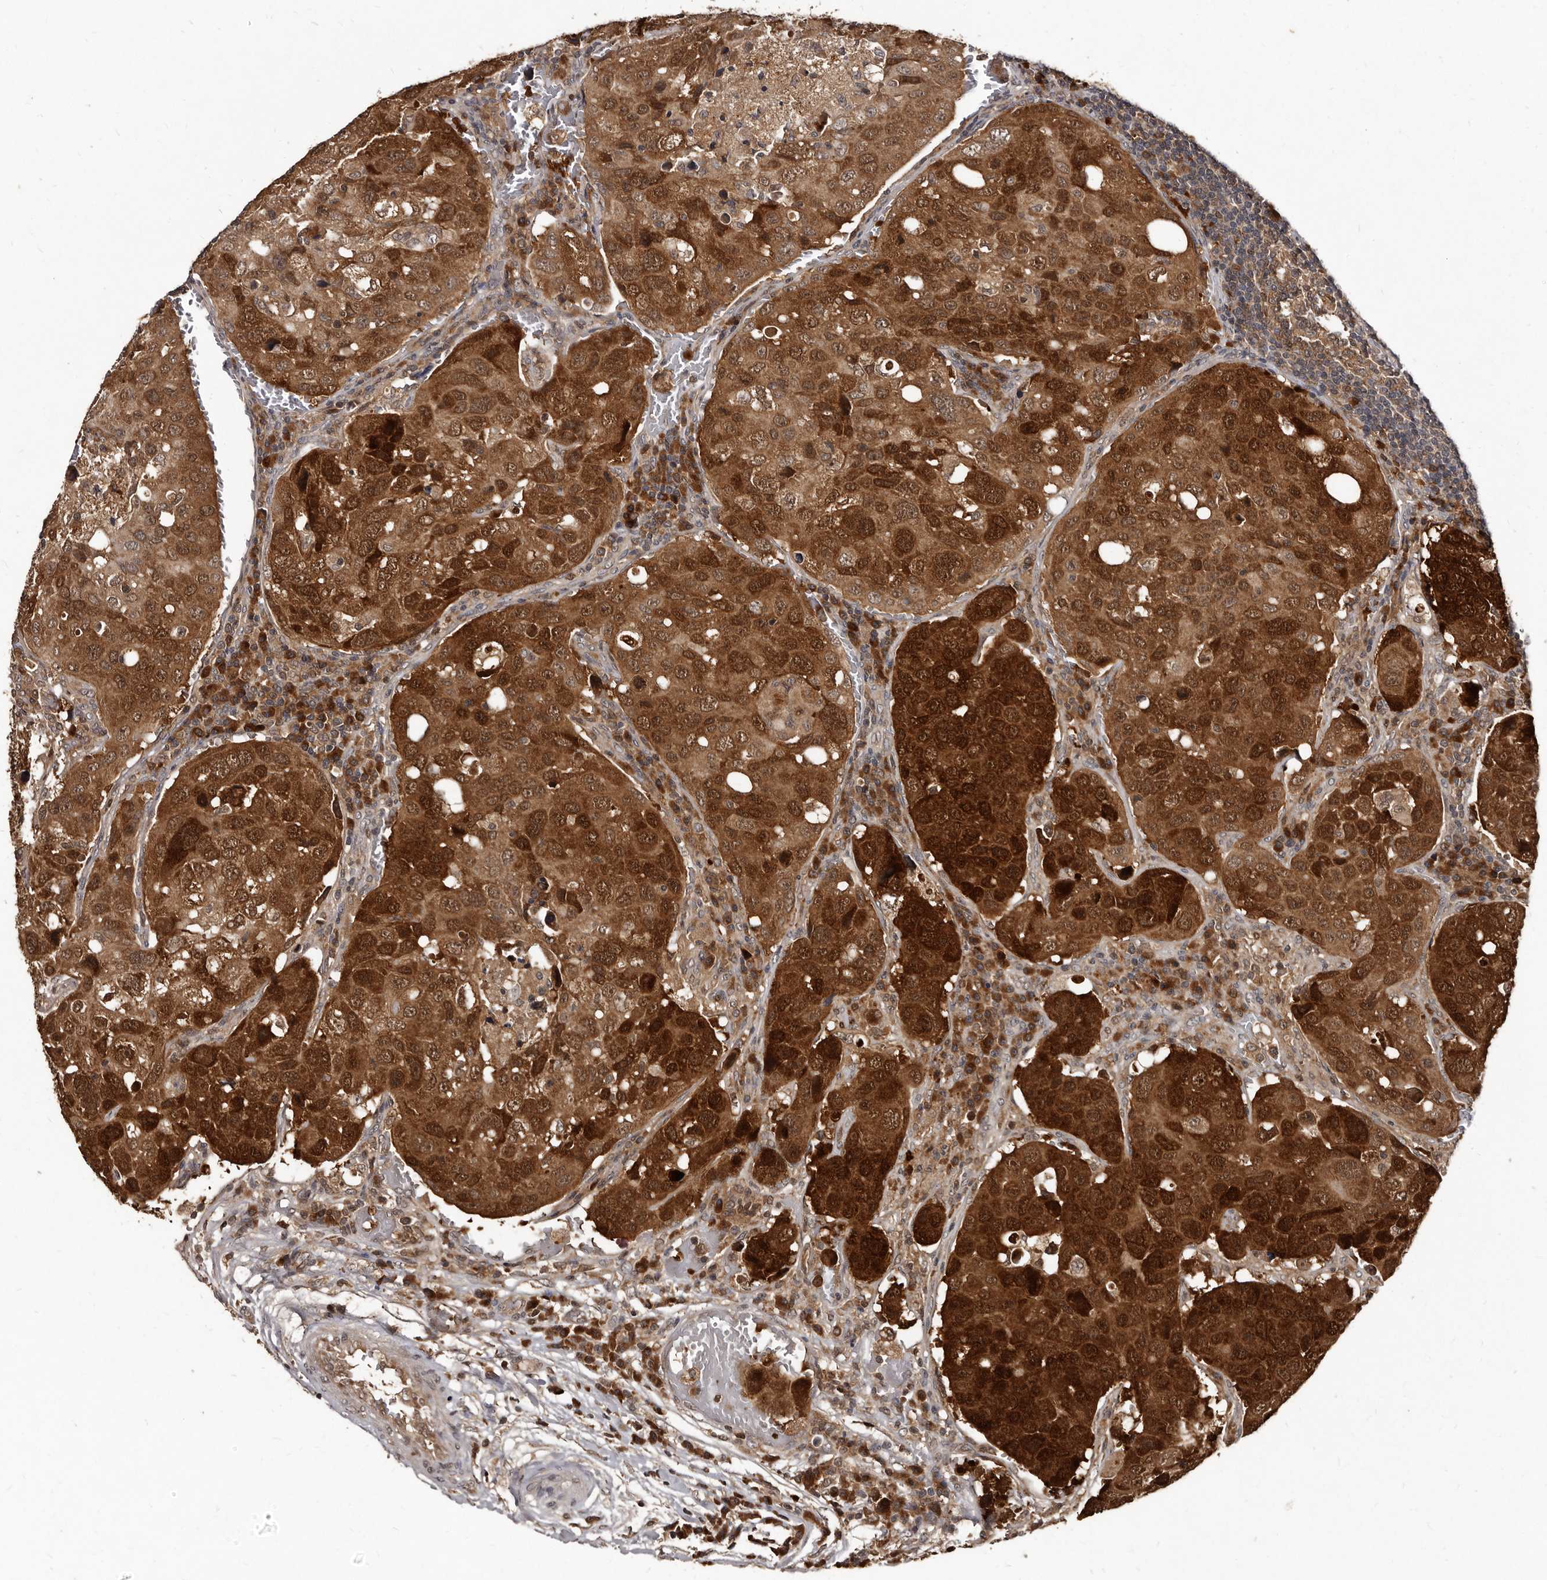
{"staining": {"intensity": "strong", "quantity": ">75%", "location": "cytoplasmic/membranous"}, "tissue": "urothelial cancer", "cell_type": "Tumor cells", "image_type": "cancer", "snomed": [{"axis": "morphology", "description": "Urothelial carcinoma, High grade"}, {"axis": "topography", "description": "Lymph node"}, {"axis": "topography", "description": "Urinary bladder"}], "caption": "This image demonstrates urothelial cancer stained with immunohistochemistry (IHC) to label a protein in brown. The cytoplasmic/membranous of tumor cells show strong positivity for the protein. Nuclei are counter-stained blue.", "gene": "PMVK", "patient": {"sex": "male", "age": 51}}